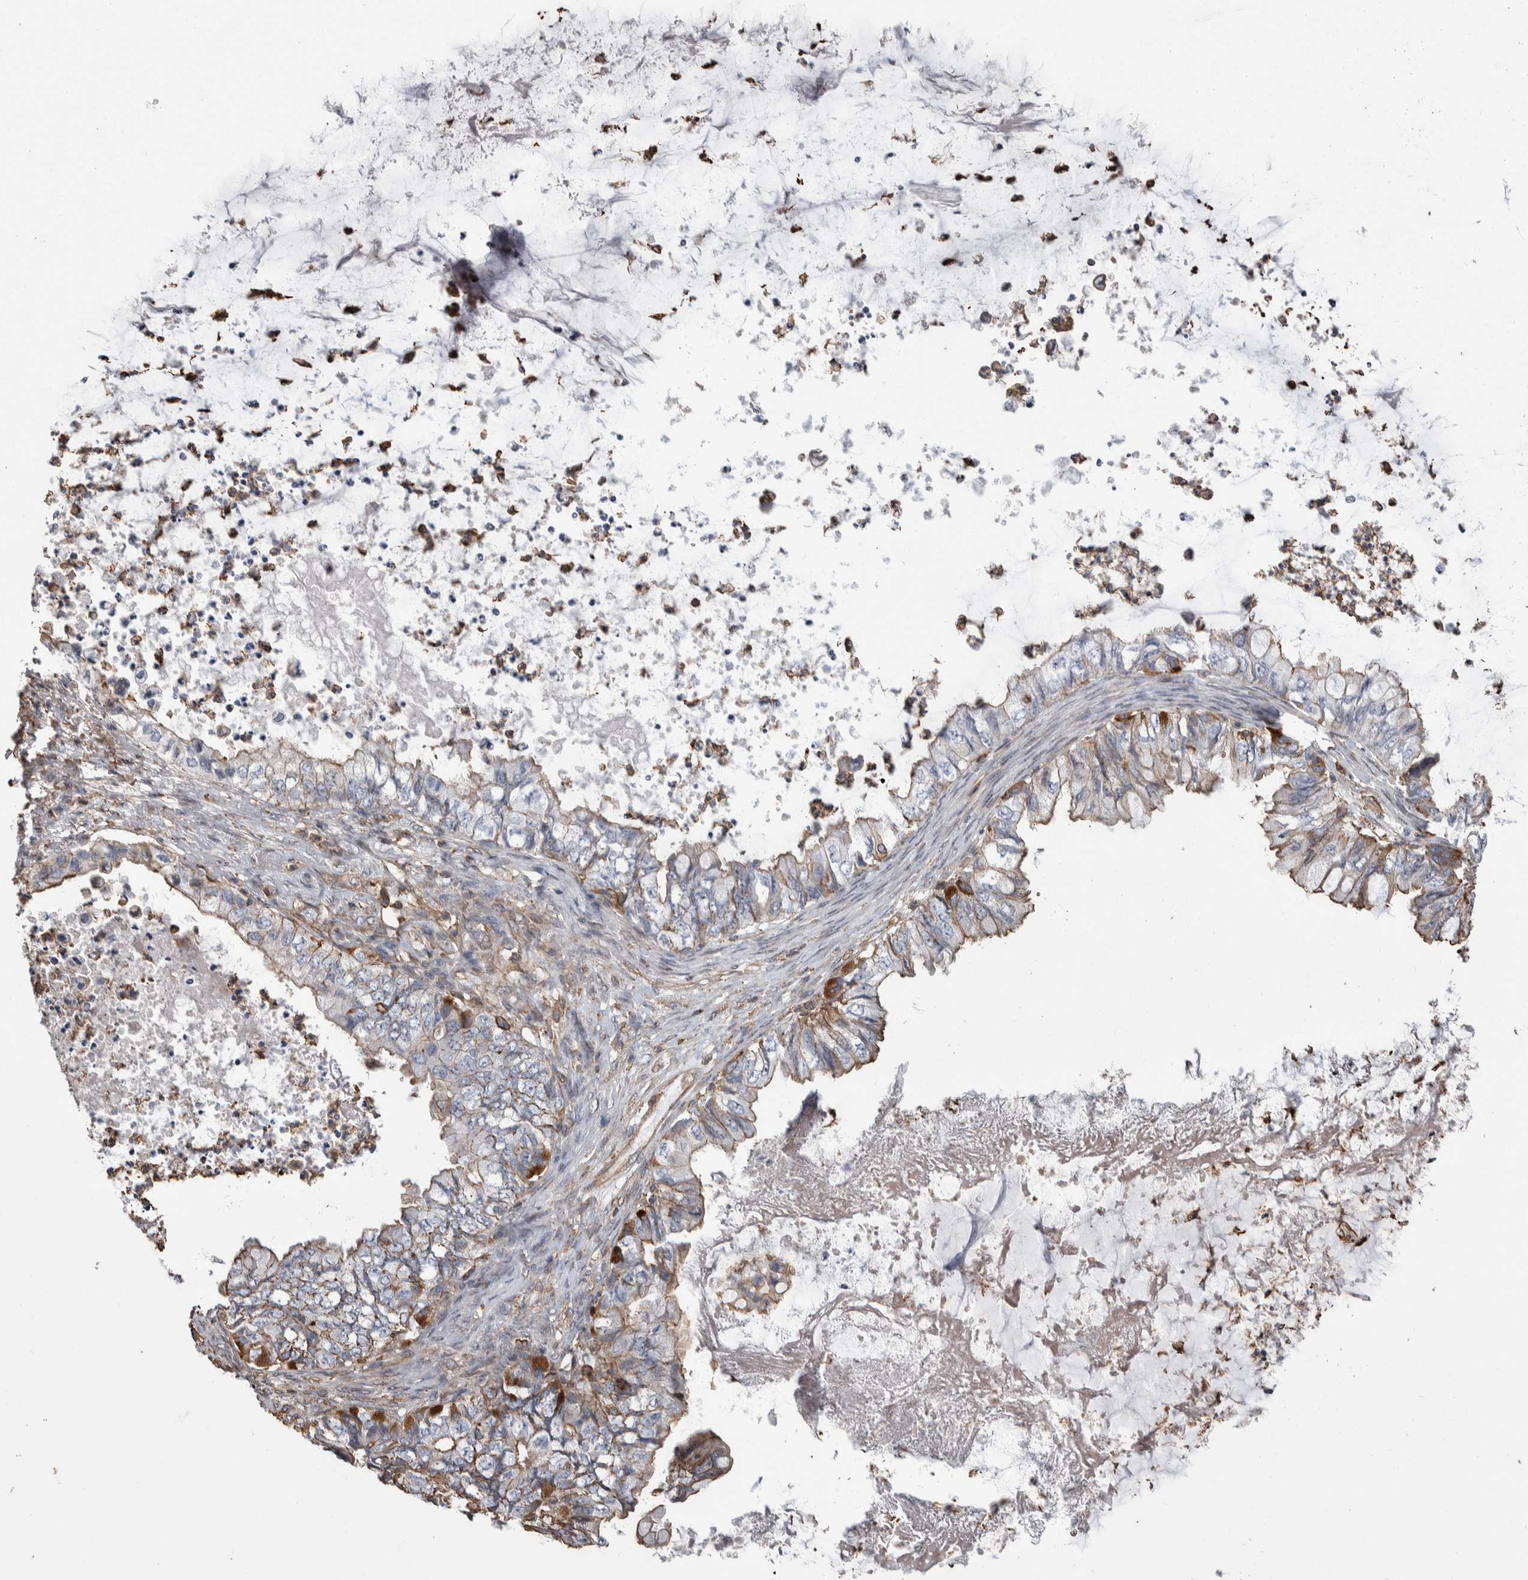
{"staining": {"intensity": "weak", "quantity": "25%-75%", "location": "cytoplasmic/membranous"}, "tissue": "ovarian cancer", "cell_type": "Tumor cells", "image_type": "cancer", "snomed": [{"axis": "morphology", "description": "Cystadenocarcinoma, mucinous, NOS"}, {"axis": "topography", "description": "Ovary"}], "caption": "Protein expression analysis of ovarian mucinous cystadenocarcinoma shows weak cytoplasmic/membranous expression in approximately 25%-75% of tumor cells.", "gene": "ENPP2", "patient": {"sex": "female", "age": 80}}